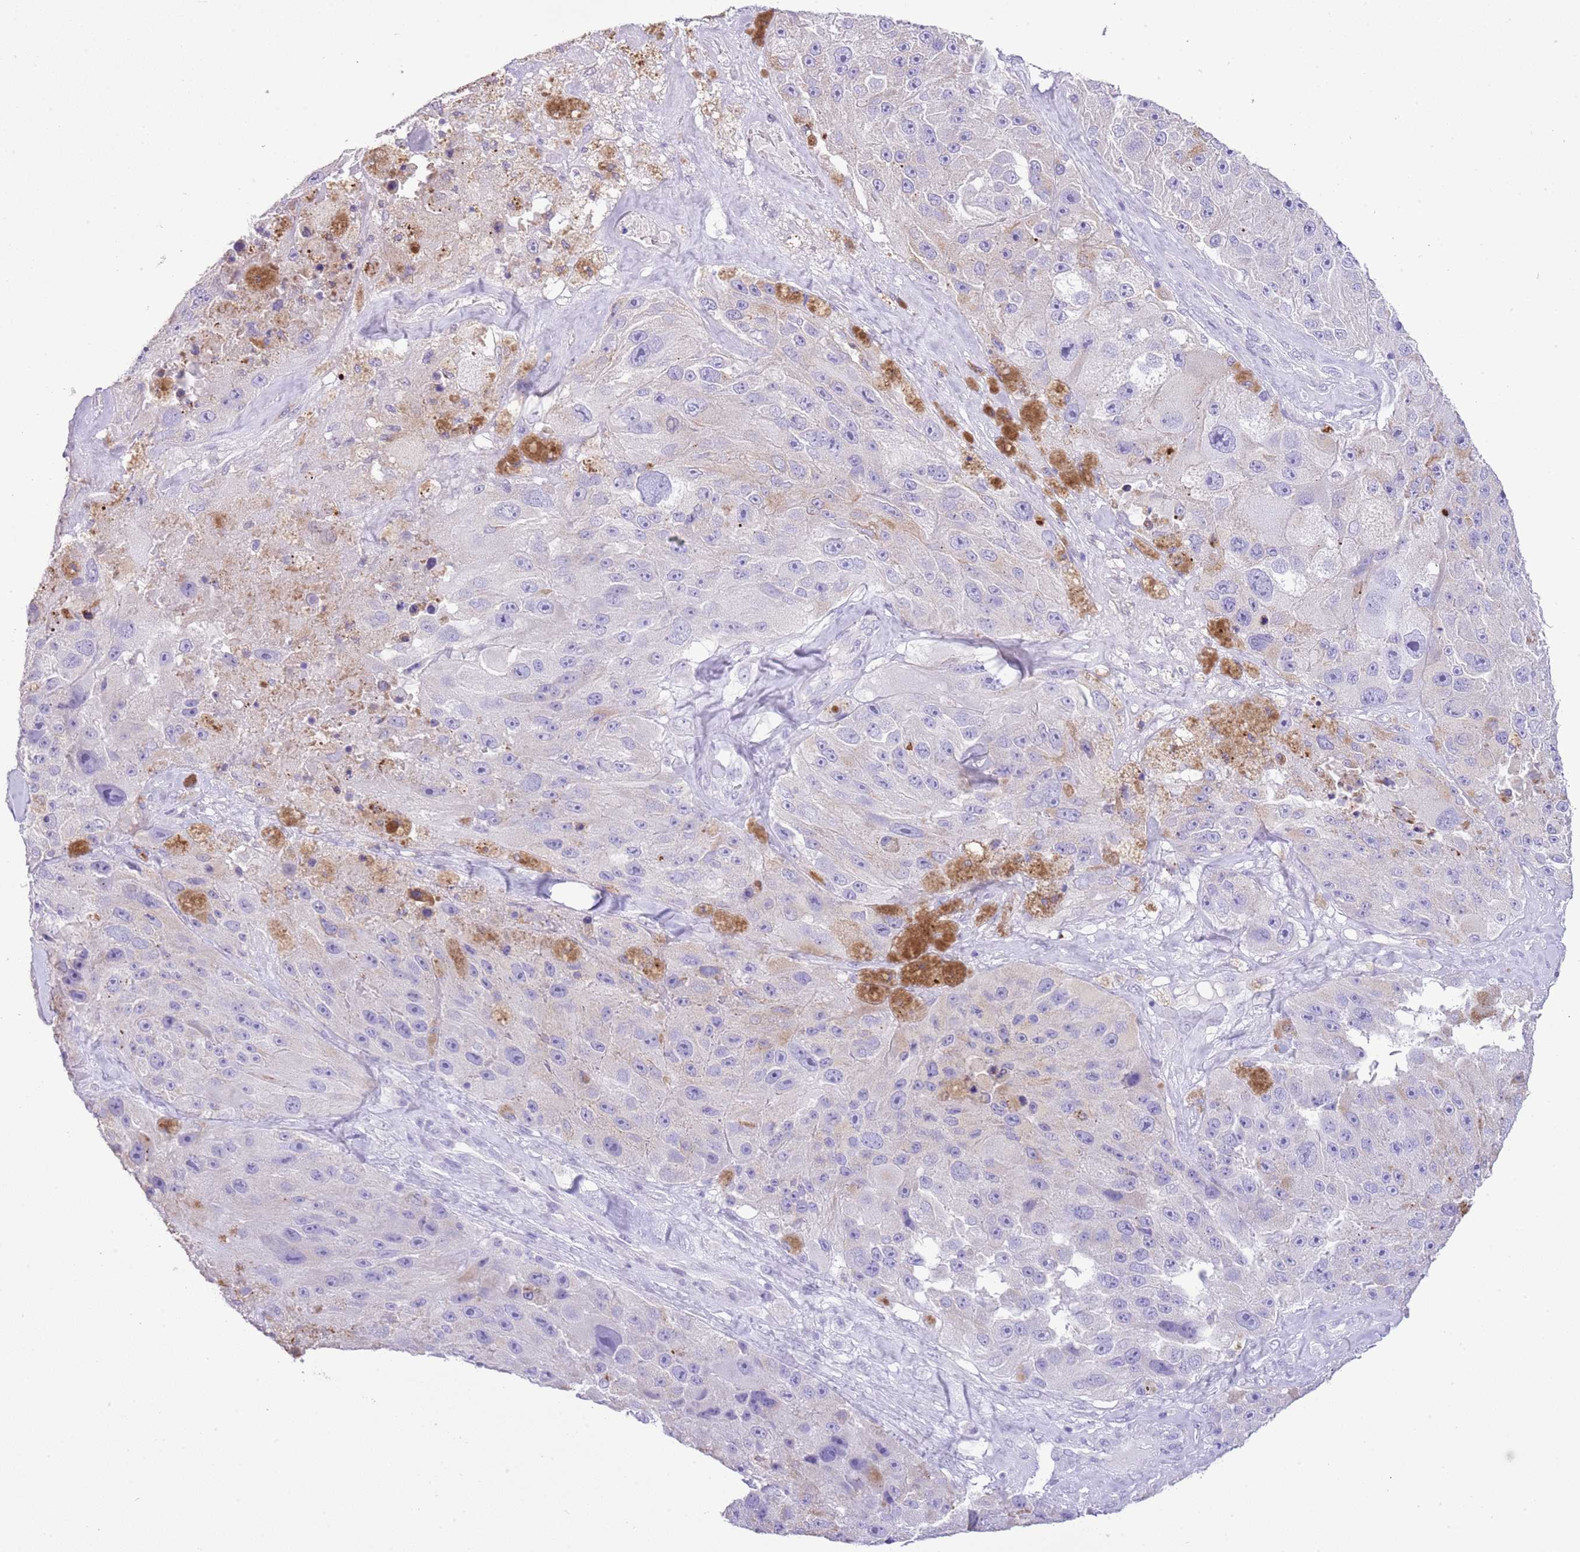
{"staining": {"intensity": "negative", "quantity": "none", "location": "none"}, "tissue": "melanoma", "cell_type": "Tumor cells", "image_type": "cancer", "snomed": [{"axis": "morphology", "description": "Malignant melanoma, Metastatic site"}, {"axis": "topography", "description": "Lymph node"}], "caption": "This image is of malignant melanoma (metastatic site) stained with IHC to label a protein in brown with the nuclei are counter-stained blue. There is no staining in tumor cells.", "gene": "OR2Z1", "patient": {"sex": "male", "age": 62}}